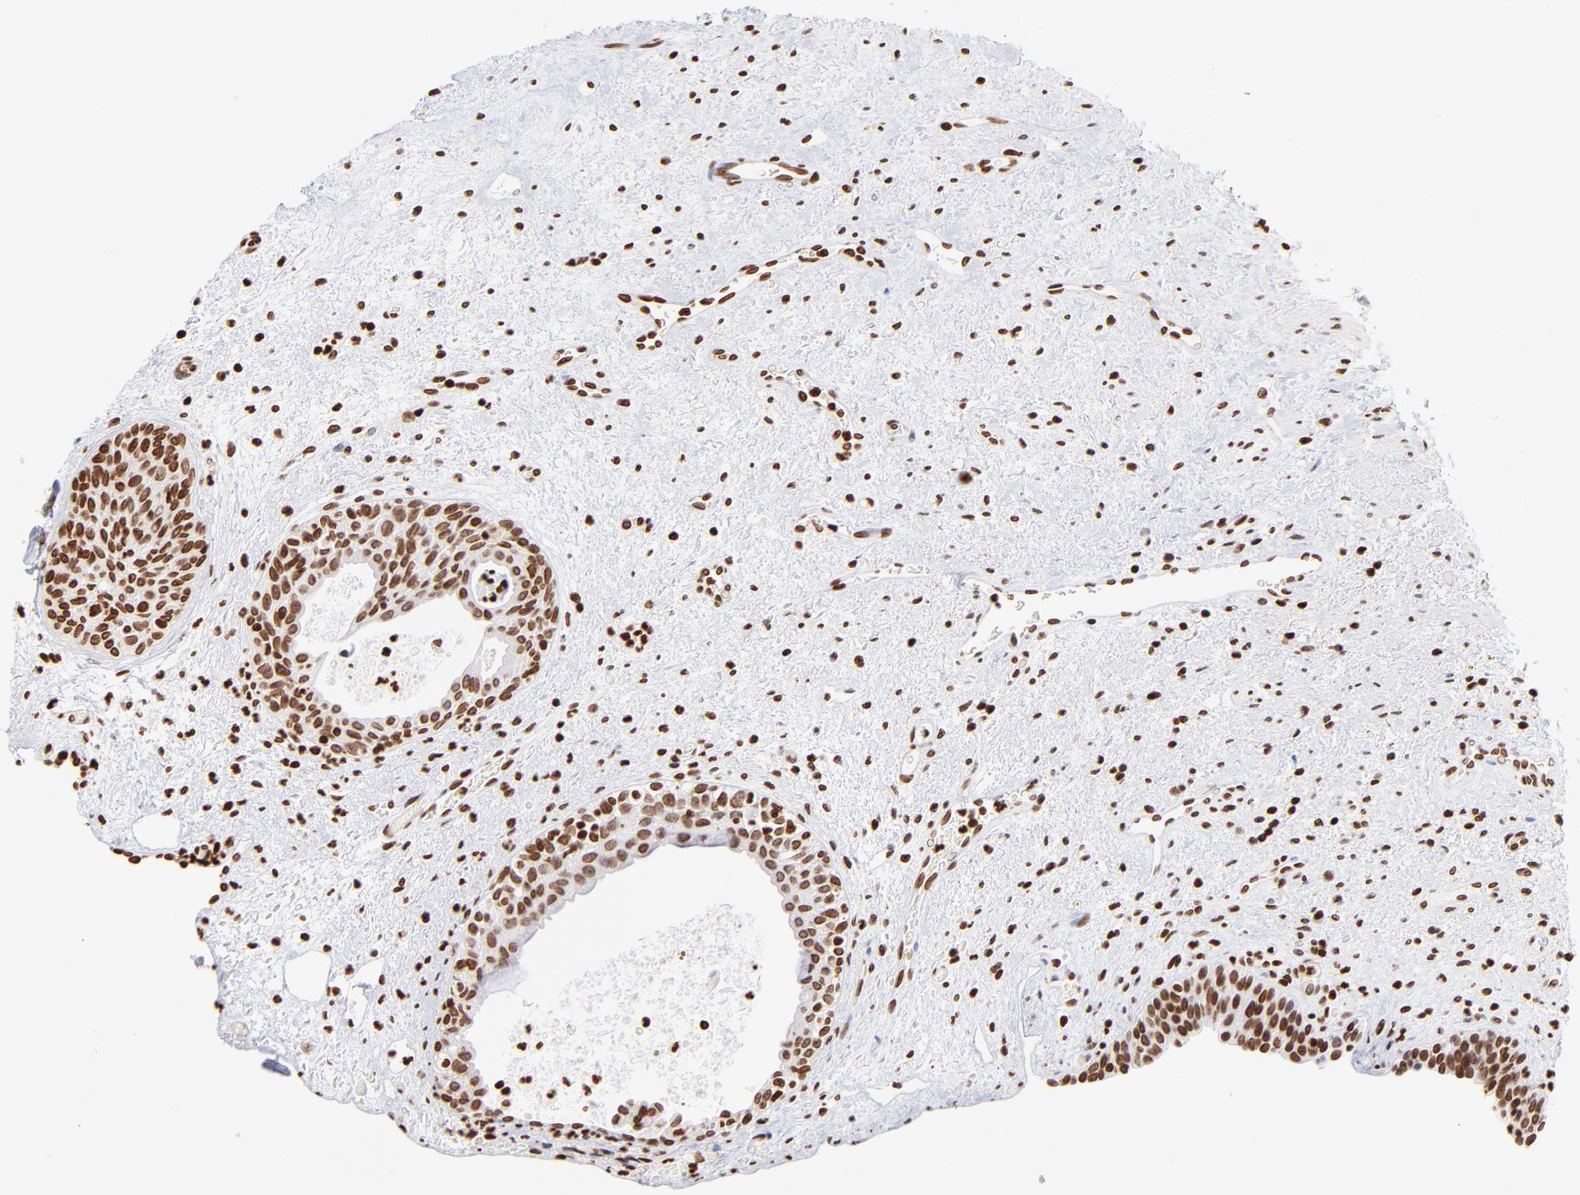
{"staining": {"intensity": "moderate", "quantity": ">75%", "location": "nuclear"}, "tissue": "urinary bladder", "cell_type": "Urothelial cells", "image_type": "normal", "snomed": [{"axis": "morphology", "description": "Normal tissue, NOS"}, {"axis": "topography", "description": "Urinary bladder"}], "caption": "High-magnification brightfield microscopy of normal urinary bladder stained with DAB (brown) and counterstained with hematoxylin (blue). urothelial cells exhibit moderate nuclear expression is present in approximately>75% of cells.", "gene": "RTL4", "patient": {"sex": "male", "age": 48}}